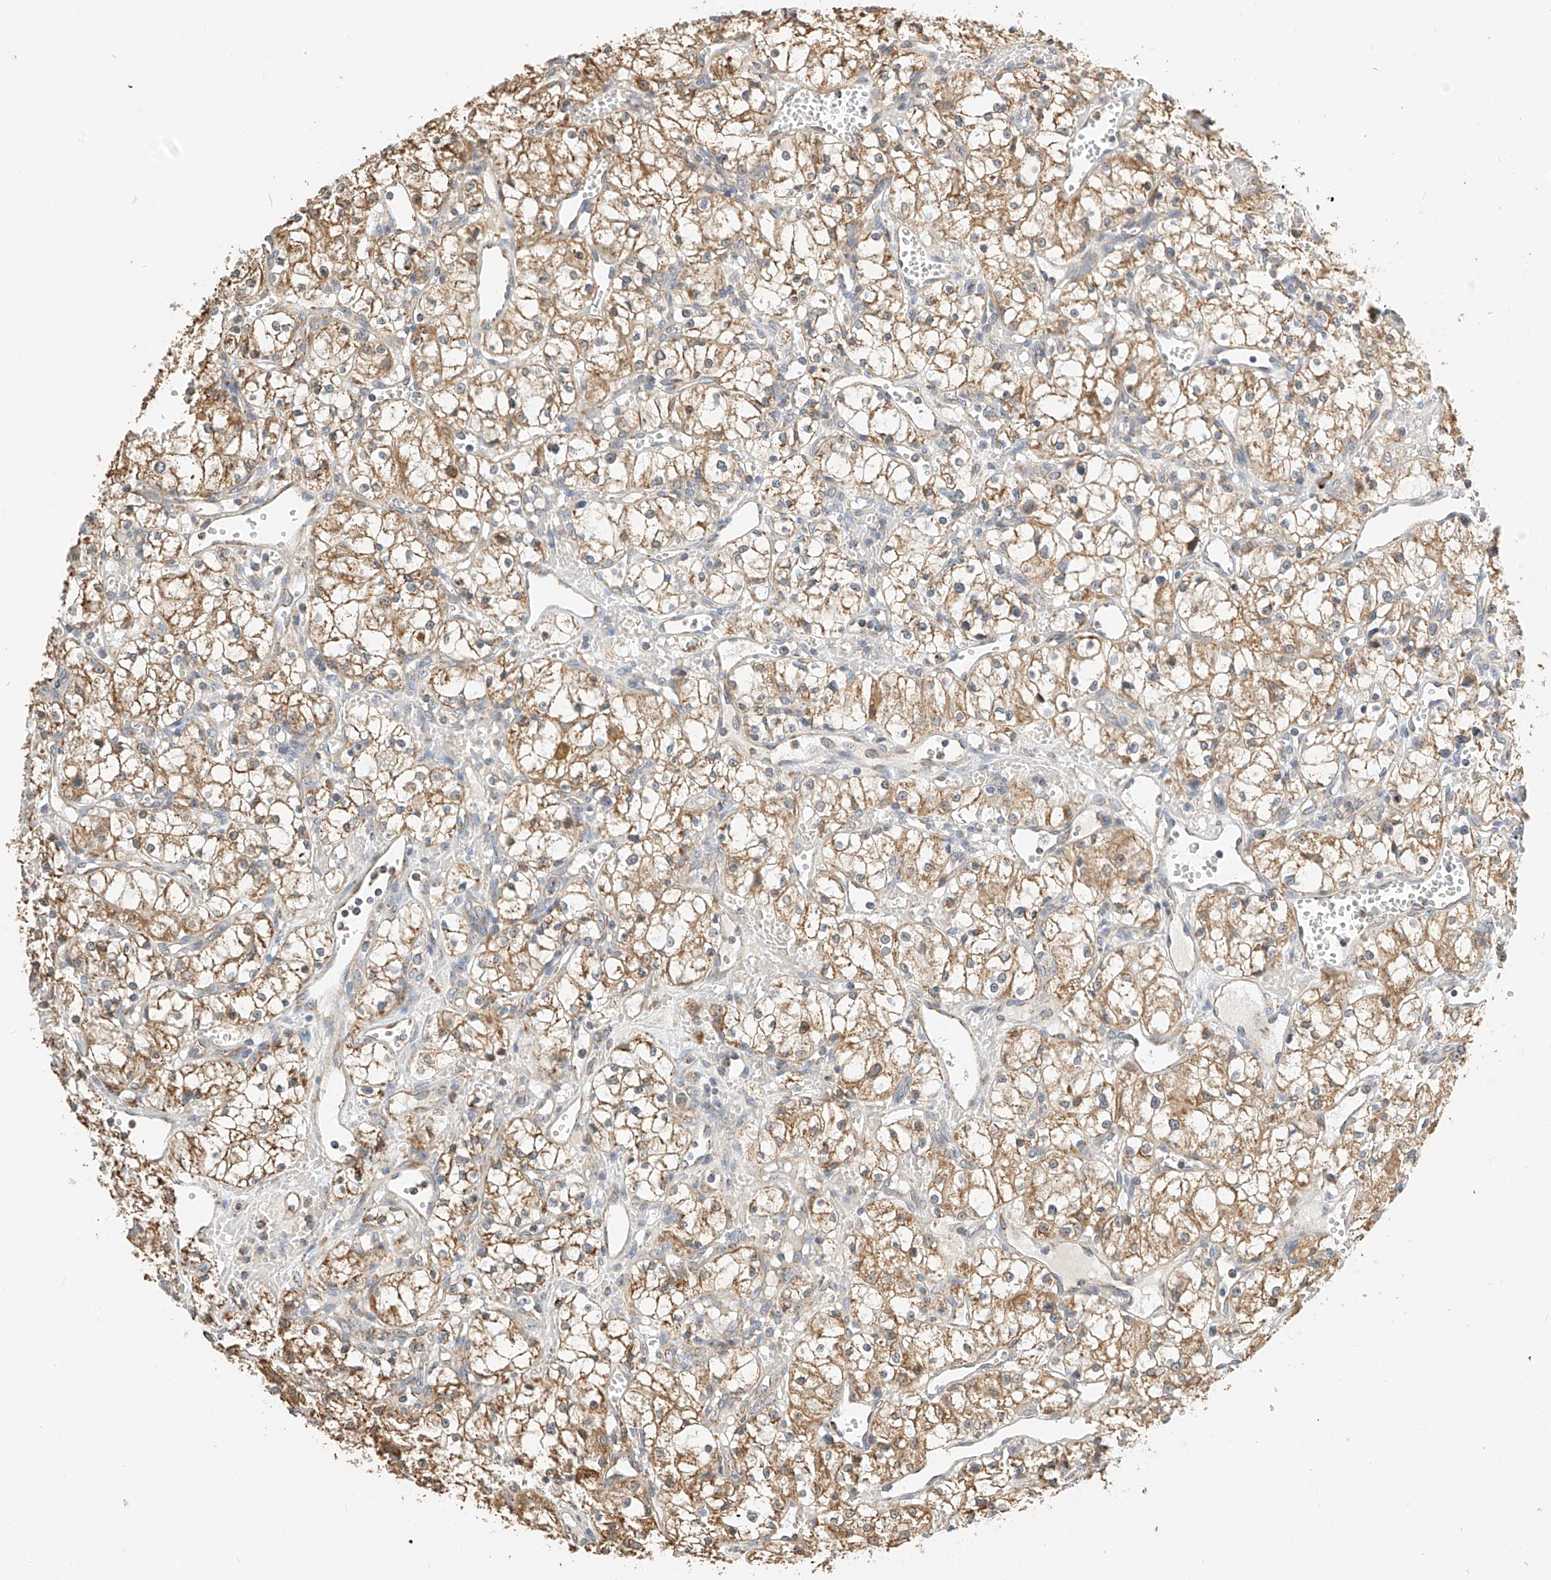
{"staining": {"intensity": "moderate", "quantity": ">75%", "location": "cytoplasmic/membranous"}, "tissue": "renal cancer", "cell_type": "Tumor cells", "image_type": "cancer", "snomed": [{"axis": "morphology", "description": "Adenocarcinoma, NOS"}, {"axis": "topography", "description": "Kidney"}], "caption": "Immunohistochemistry photomicrograph of human renal cancer stained for a protein (brown), which reveals medium levels of moderate cytoplasmic/membranous positivity in about >75% of tumor cells.", "gene": "YIPF7", "patient": {"sex": "male", "age": 59}}